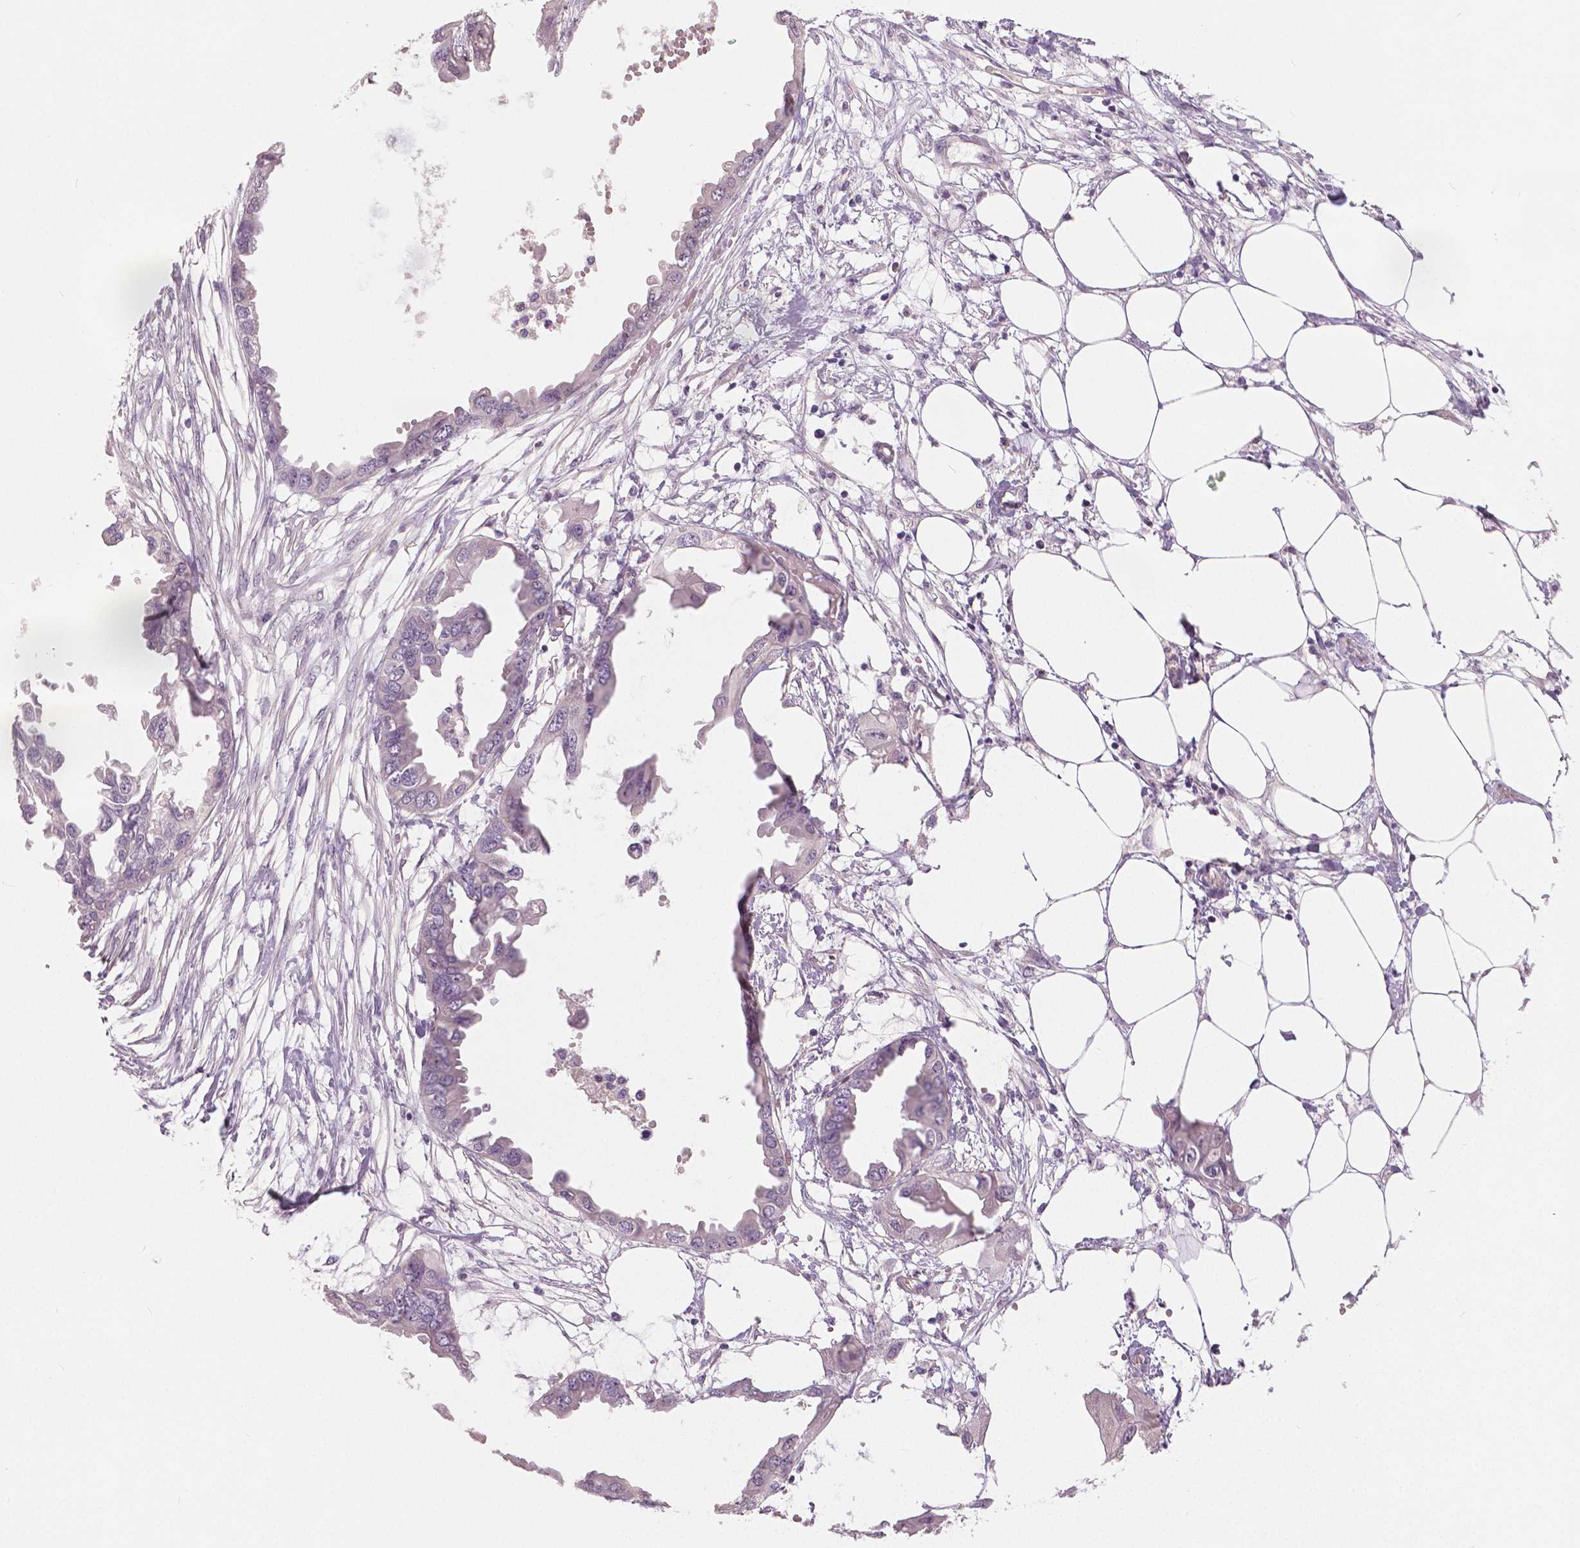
{"staining": {"intensity": "negative", "quantity": "none", "location": "none"}, "tissue": "endometrial cancer", "cell_type": "Tumor cells", "image_type": "cancer", "snomed": [{"axis": "morphology", "description": "Adenocarcinoma, NOS"}, {"axis": "morphology", "description": "Adenocarcinoma, metastatic, NOS"}, {"axis": "topography", "description": "Adipose tissue"}, {"axis": "topography", "description": "Endometrium"}], "caption": "High power microscopy histopathology image of an immunohistochemistry photomicrograph of adenocarcinoma (endometrial), revealing no significant expression in tumor cells.", "gene": "FLT1", "patient": {"sex": "female", "age": 67}}